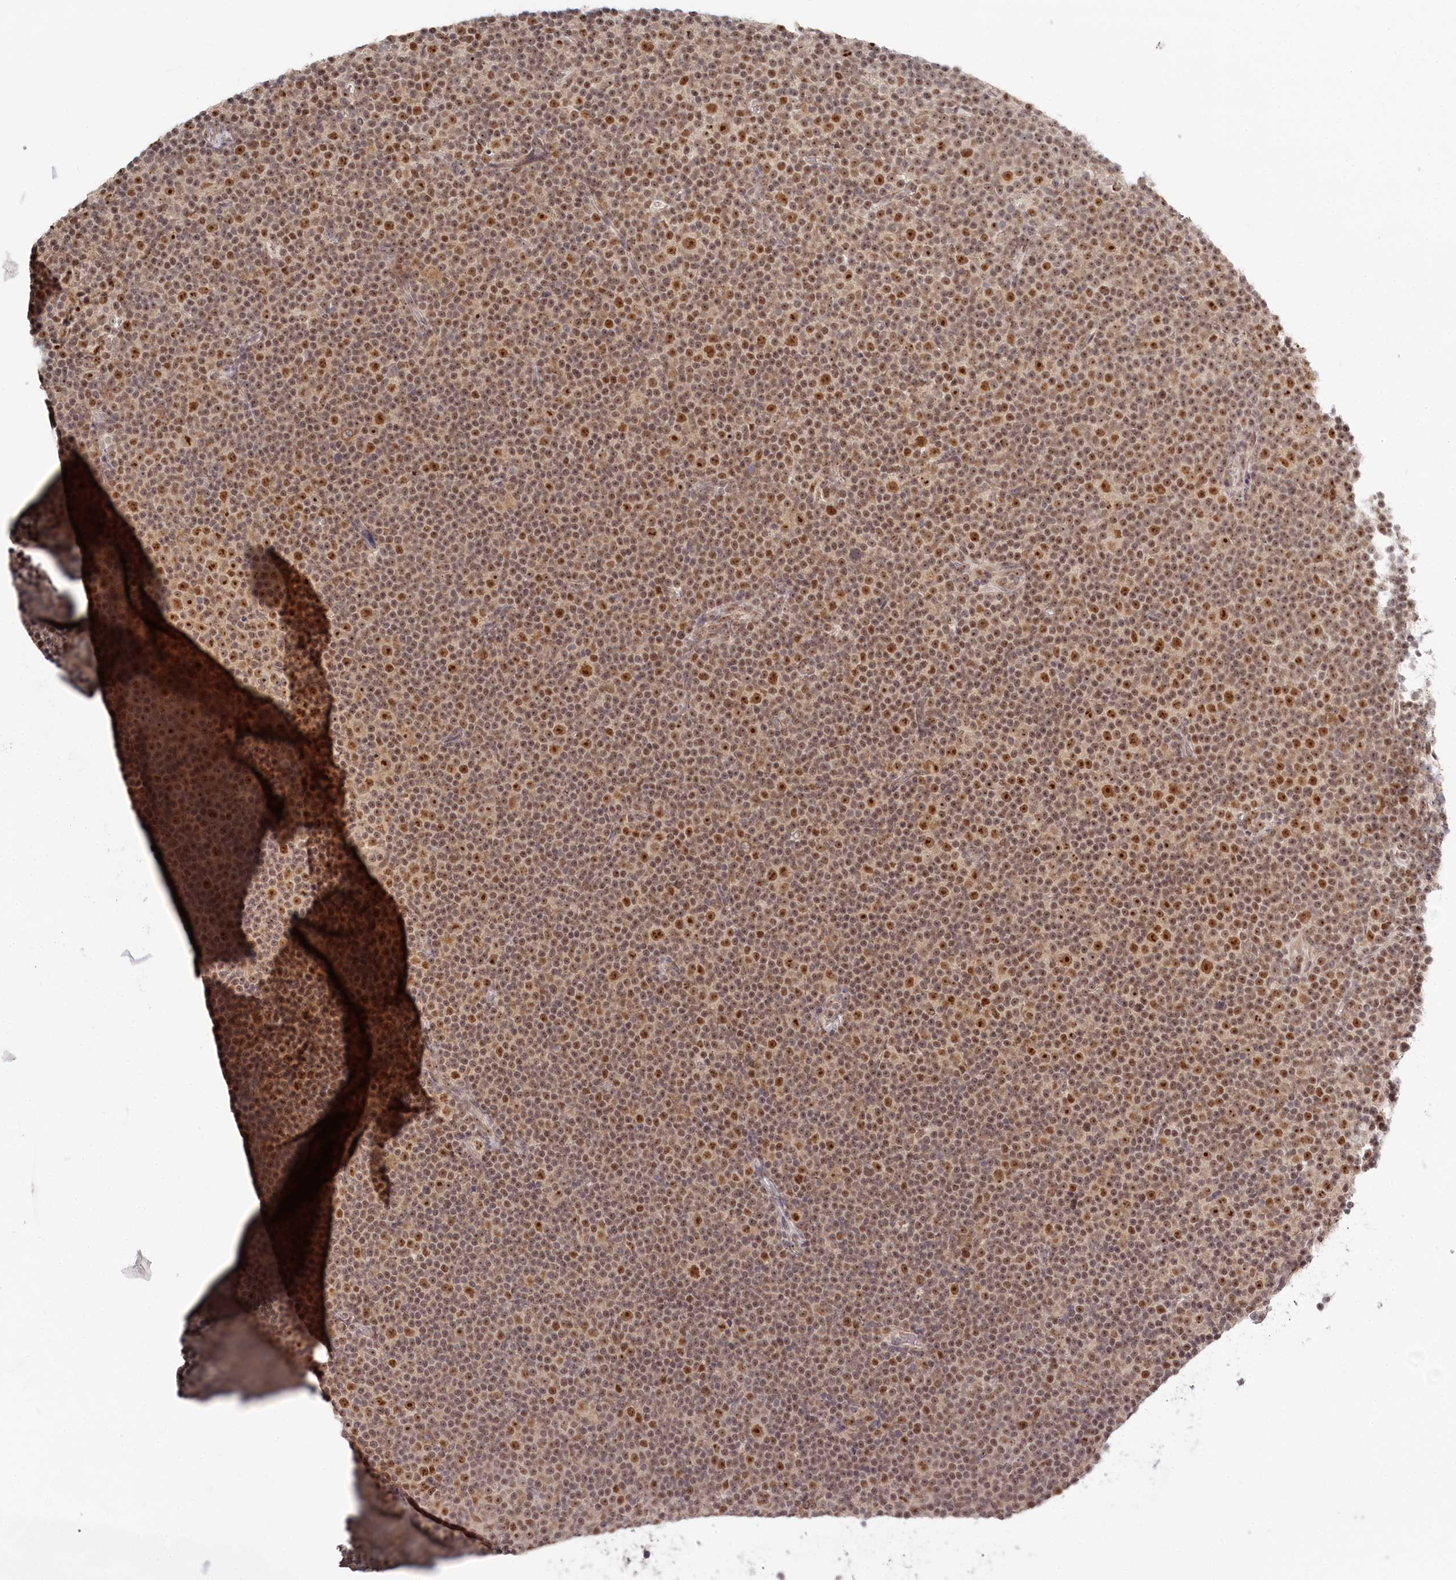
{"staining": {"intensity": "moderate", "quantity": ">75%", "location": "nuclear"}, "tissue": "lymphoma", "cell_type": "Tumor cells", "image_type": "cancer", "snomed": [{"axis": "morphology", "description": "Malignant lymphoma, non-Hodgkin's type, Low grade"}, {"axis": "topography", "description": "Lymph node"}], "caption": "High-power microscopy captured an immunohistochemistry (IHC) micrograph of malignant lymphoma, non-Hodgkin's type (low-grade), revealing moderate nuclear positivity in about >75% of tumor cells. (Stains: DAB (3,3'-diaminobenzidine) in brown, nuclei in blue, Microscopy: brightfield microscopy at high magnification).", "gene": "EXOSC1", "patient": {"sex": "female", "age": 67}}